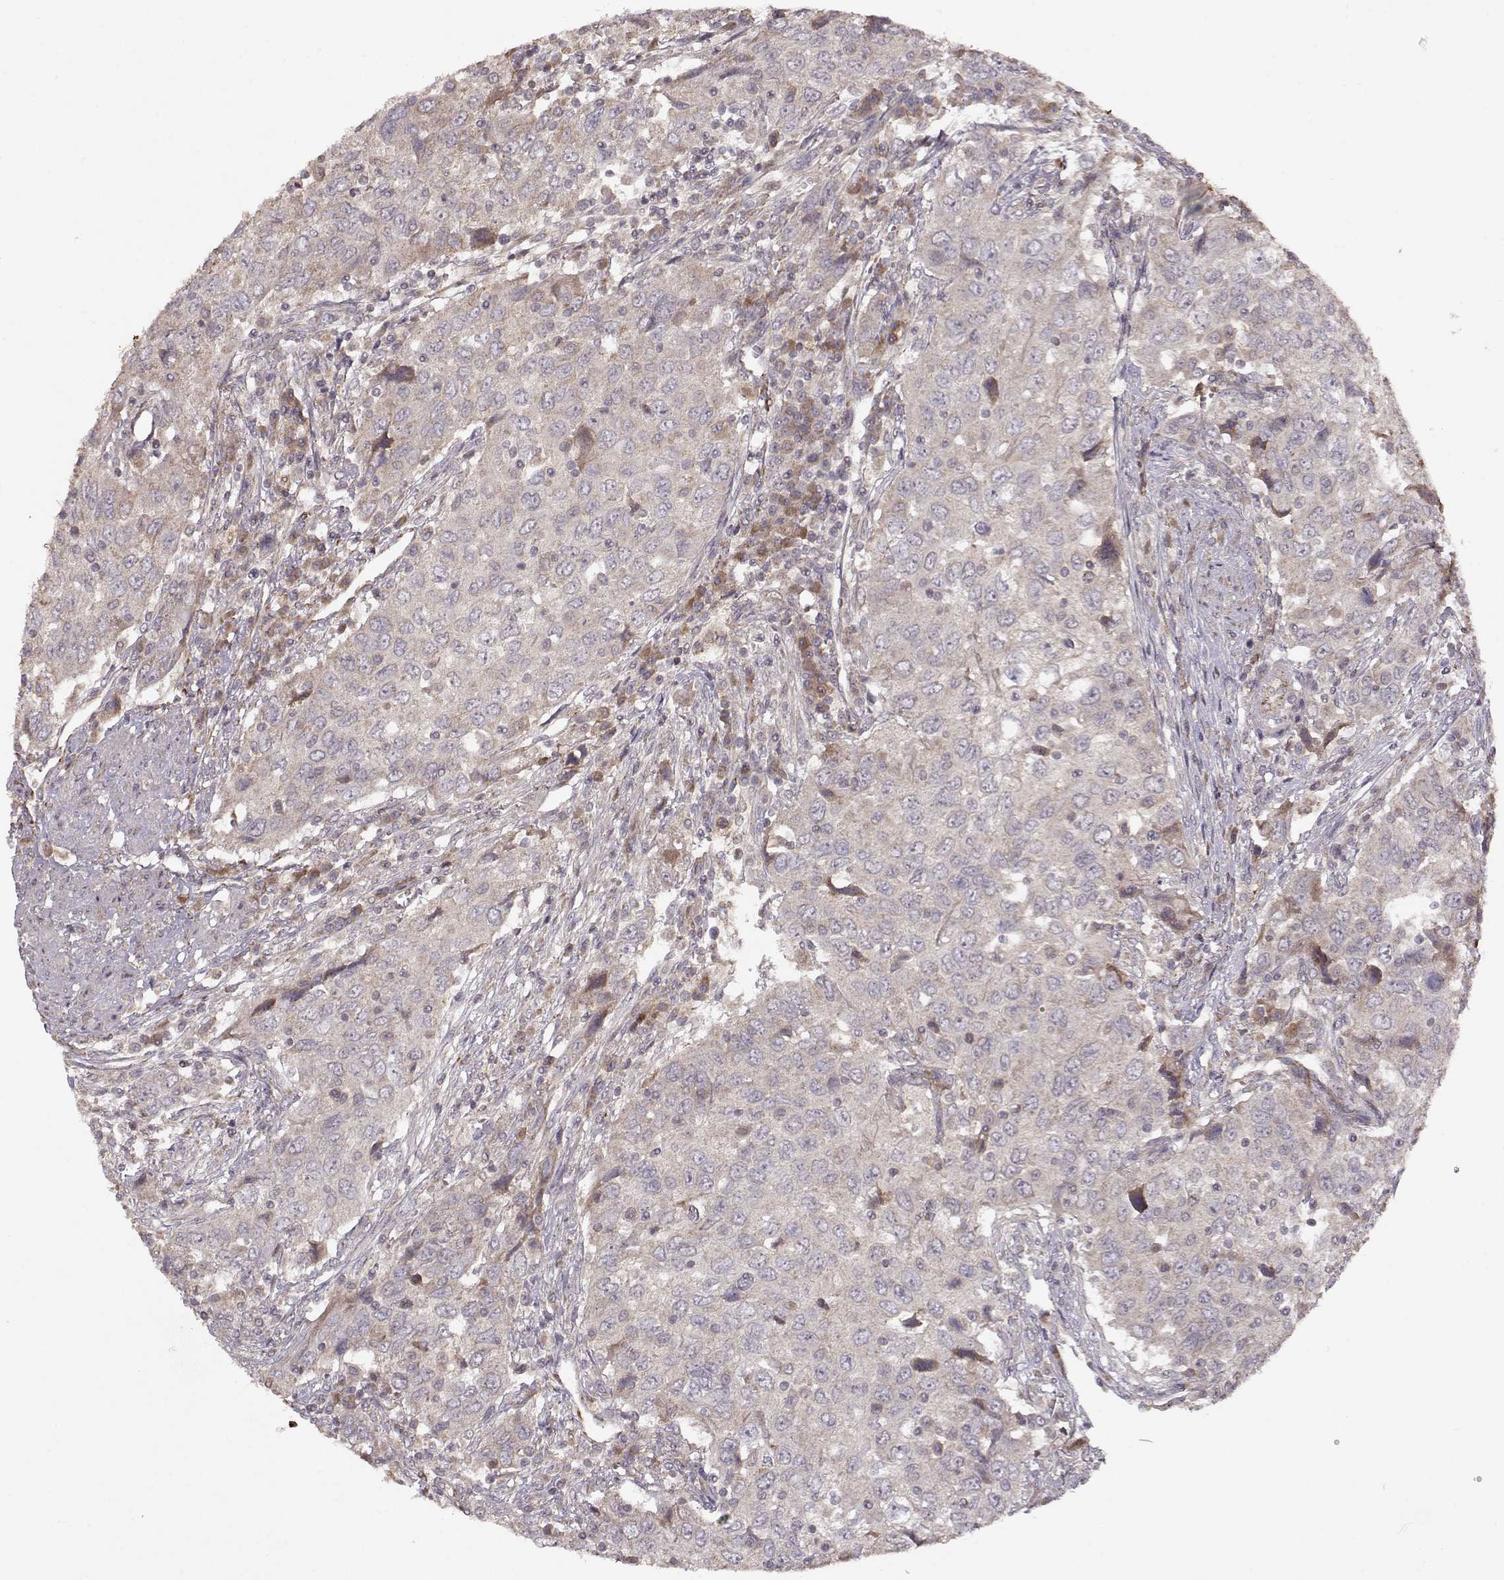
{"staining": {"intensity": "weak", "quantity": "25%-75%", "location": "cytoplasmic/membranous"}, "tissue": "urothelial cancer", "cell_type": "Tumor cells", "image_type": "cancer", "snomed": [{"axis": "morphology", "description": "Urothelial carcinoma, High grade"}, {"axis": "topography", "description": "Urinary bladder"}], "caption": "IHC (DAB (3,3'-diaminobenzidine)) staining of high-grade urothelial carcinoma displays weak cytoplasmic/membranous protein expression in about 25%-75% of tumor cells.", "gene": "CMTM3", "patient": {"sex": "male", "age": 76}}